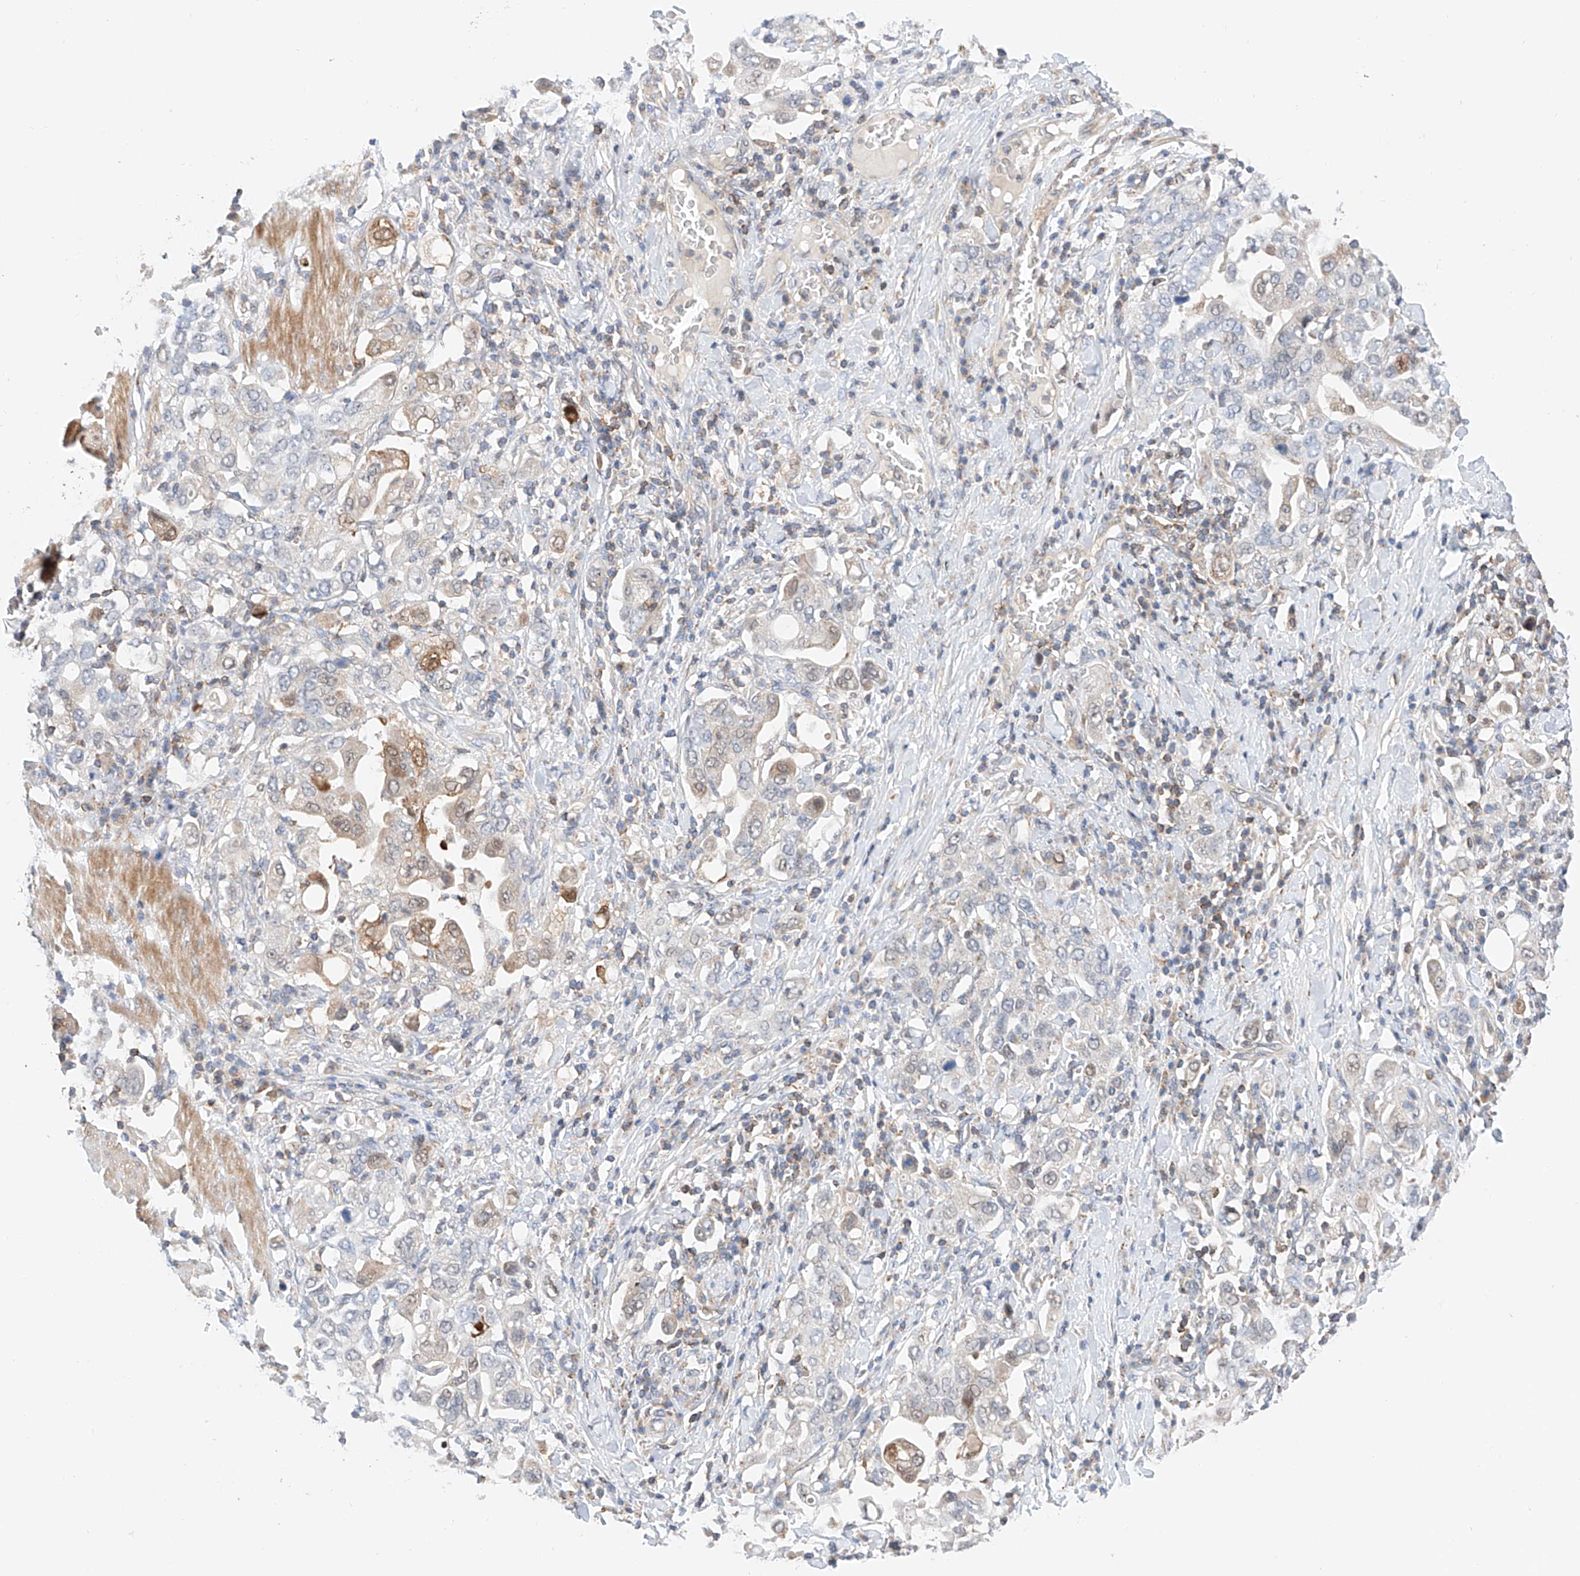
{"staining": {"intensity": "negative", "quantity": "none", "location": "none"}, "tissue": "stomach cancer", "cell_type": "Tumor cells", "image_type": "cancer", "snomed": [{"axis": "morphology", "description": "Adenocarcinoma, NOS"}, {"axis": "topography", "description": "Stomach, upper"}], "caption": "IHC photomicrograph of neoplastic tissue: stomach cancer stained with DAB (3,3'-diaminobenzidine) shows no significant protein expression in tumor cells.", "gene": "MFN2", "patient": {"sex": "male", "age": 62}}